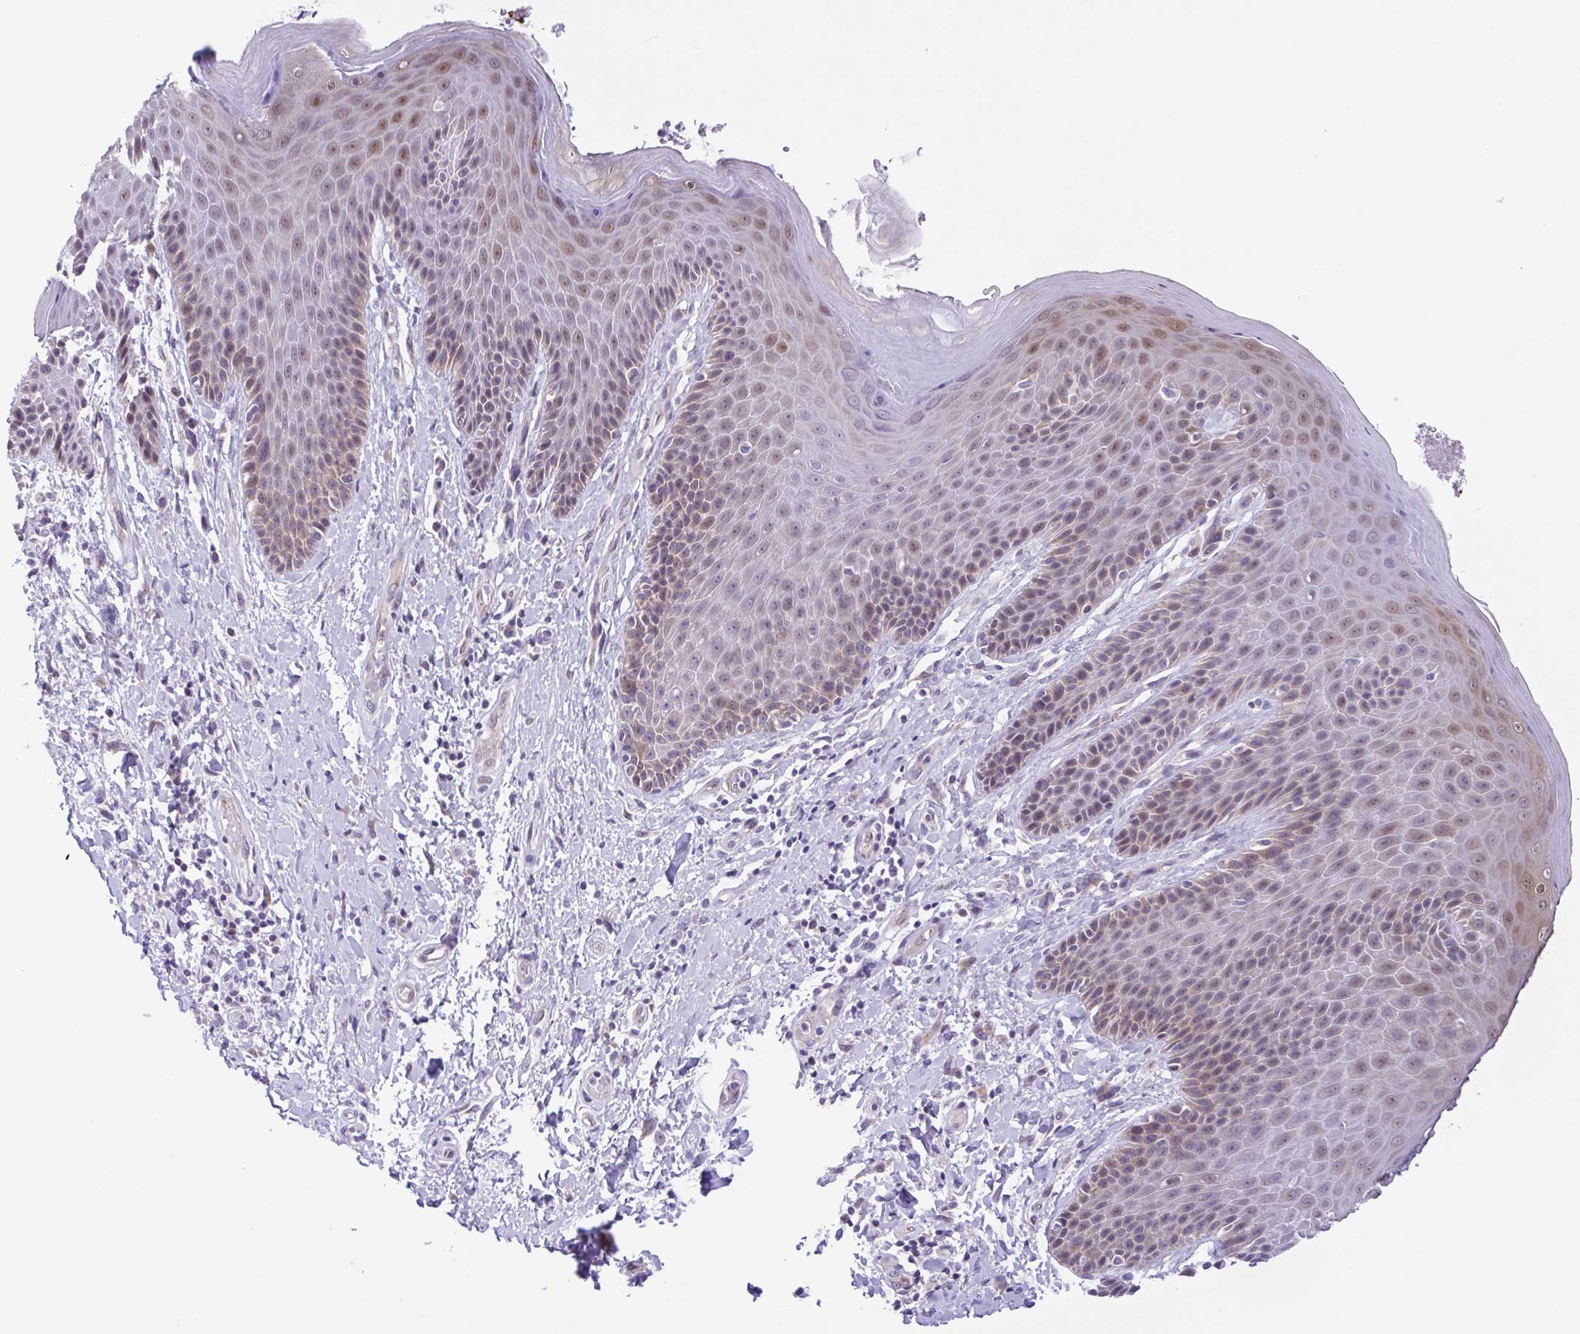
{"staining": {"intensity": "weak", "quantity": "25%-75%", "location": "cytoplasmic/membranous,nuclear"}, "tissue": "skin", "cell_type": "Epidermal cells", "image_type": "normal", "snomed": [{"axis": "morphology", "description": "Normal tissue, NOS"}, {"axis": "topography", "description": "Anal"}, {"axis": "topography", "description": "Peripheral nerve tissue"}], "caption": "A high-resolution histopathology image shows immunohistochemistry (IHC) staining of normal skin, which reveals weak cytoplasmic/membranous,nuclear positivity in approximately 25%-75% of epidermal cells.", "gene": "ENSG00000286022", "patient": {"sex": "male", "age": 51}}